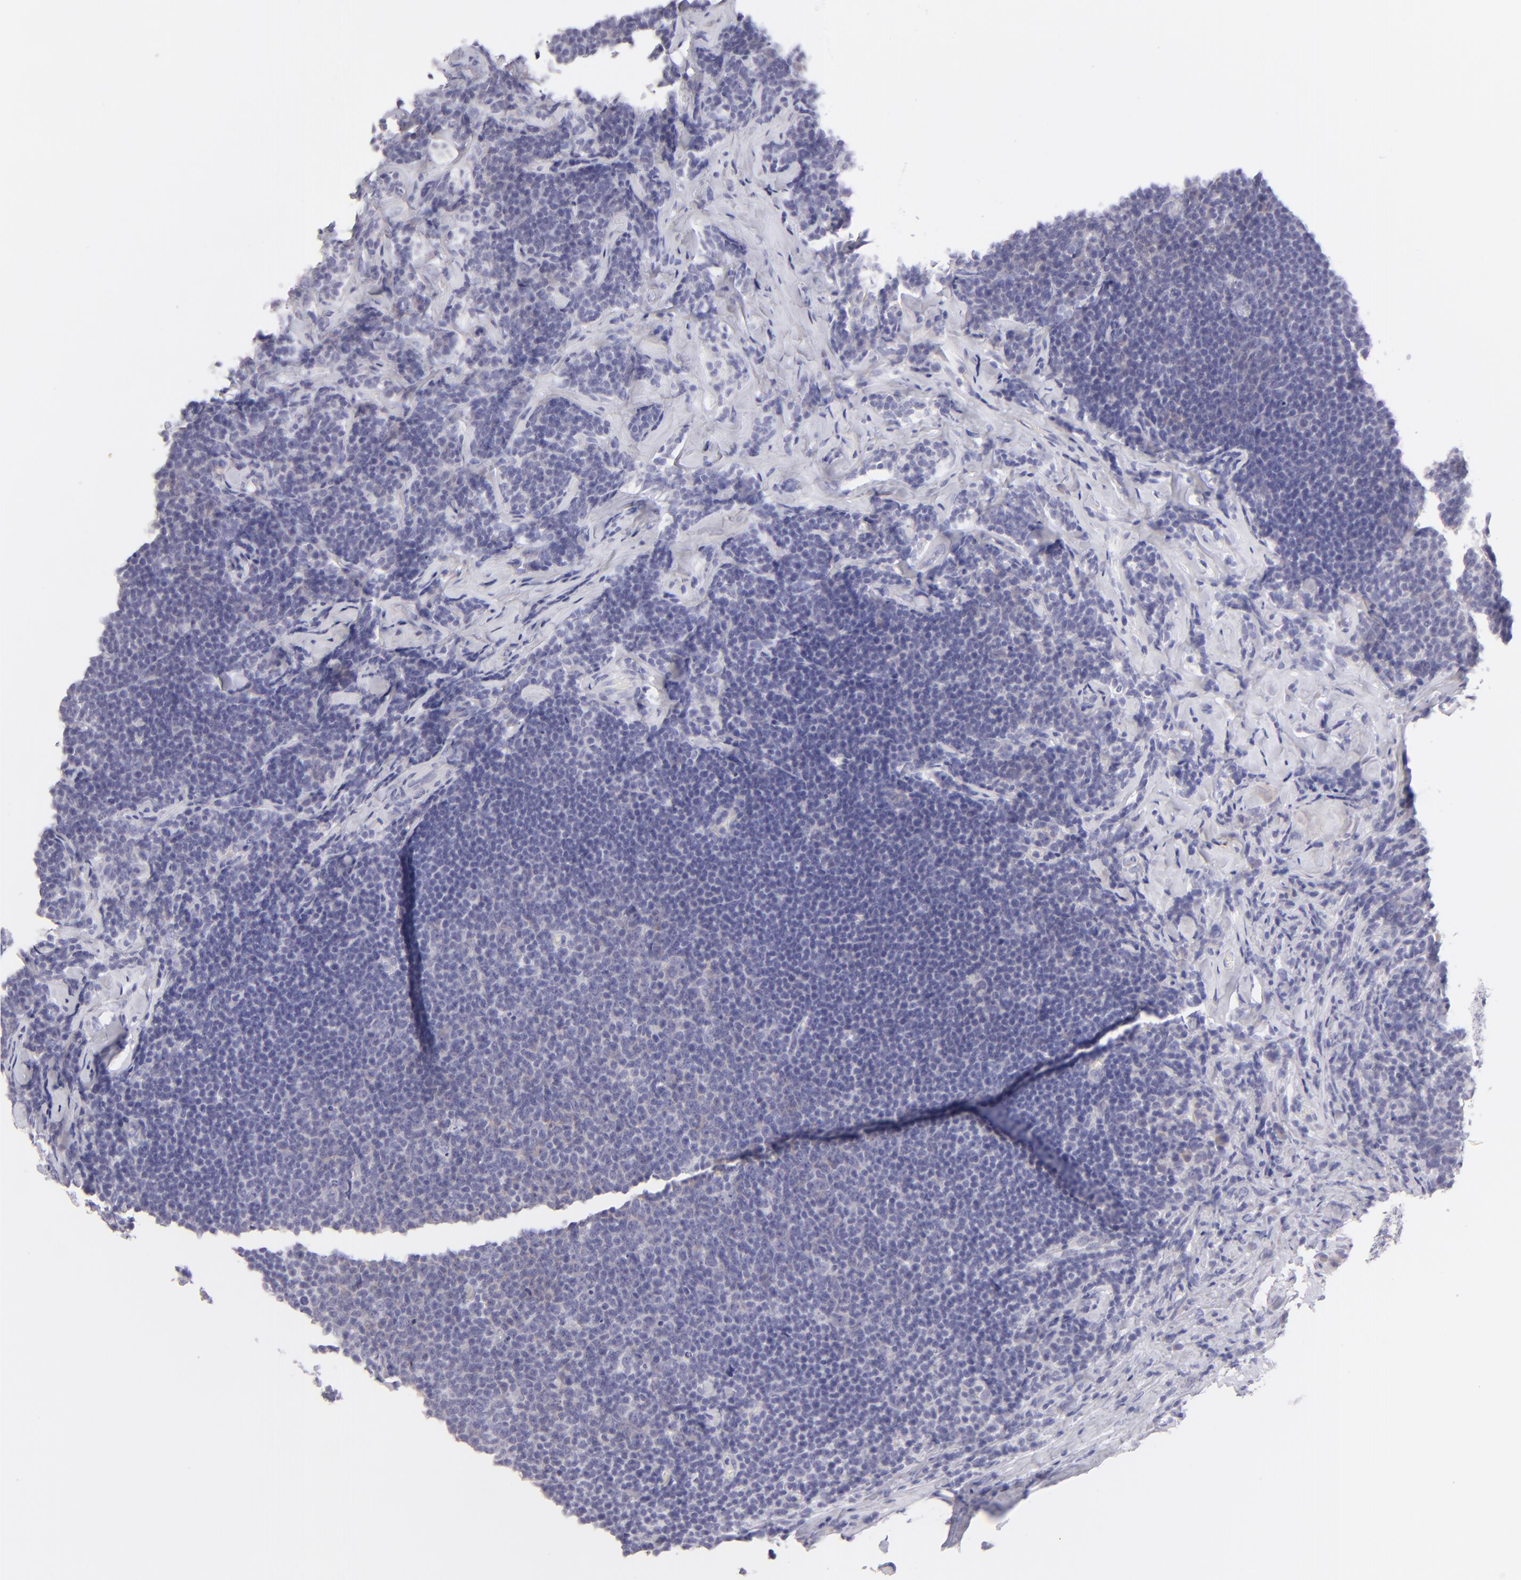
{"staining": {"intensity": "negative", "quantity": "none", "location": "none"}, "tissue": "lymphoma", "cell_type": "Tumor cells", "image_type": "cancer", "snomed": [{"axis": "morphology", "description": "Malignant lymphoma, non-Hodgkin's type, Low grade"}, {"axis": "topography", "description": "Lymph node"}], "caption": "The IHC photomicrograph has no significant positivity in tumor cells of low-grade malignant lymphoma, non-Hodgkin's type tissue. (DAB immunohistochemistry (IHC) with hematoxylin counter stain).", "gene": "CLDN4", "patient": {"sex": "male", "age": 74}}